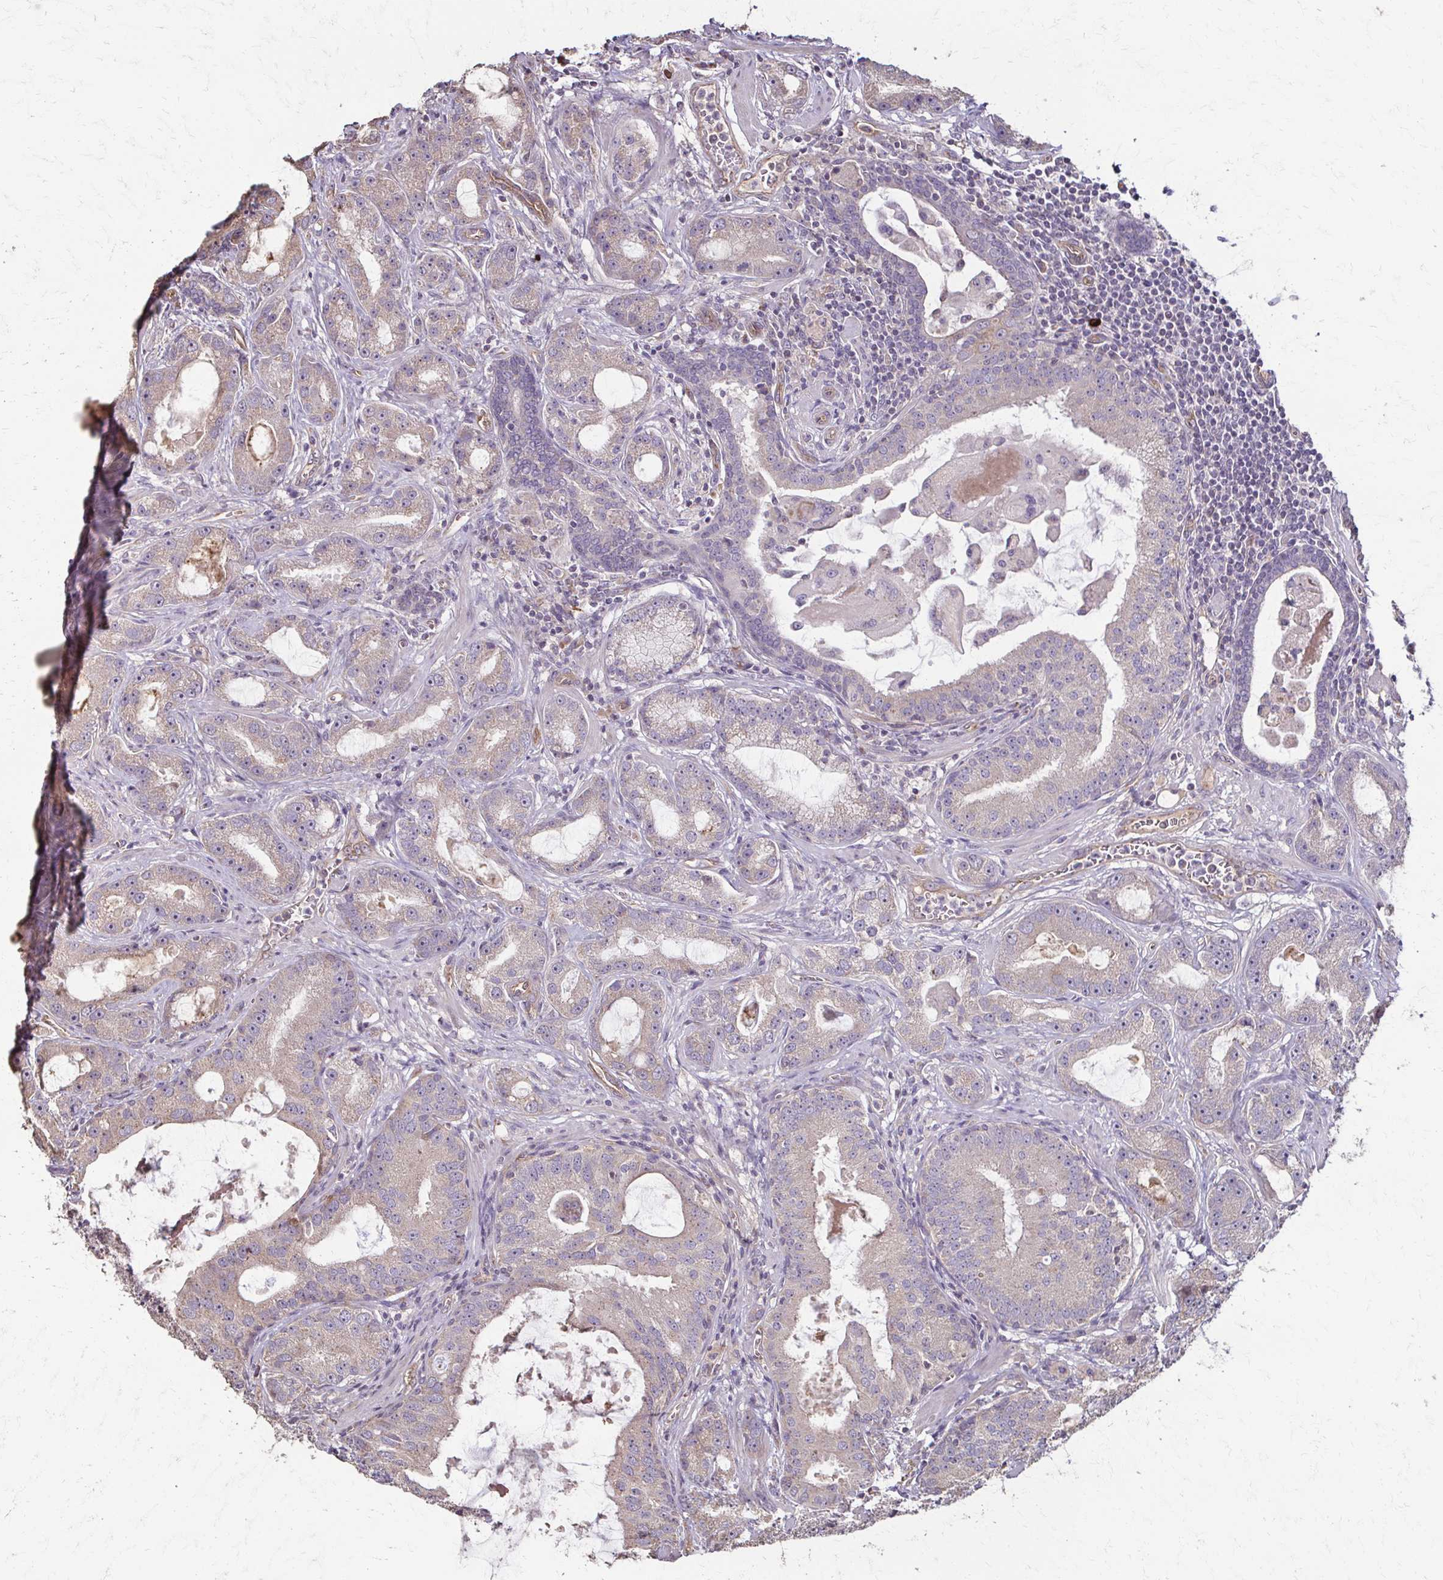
{"staining": {"intensity": "weak", "quantity": ">75%", "location": "cytoplasmic/membranous"}, "tissue": "prostate cancer", "cell_type": "Tumor cells", "image_type": "cancer", "snomed": [{"axis": "morphology", "description": "Adenocarcinoma, High grade"}, {"axis": "topography", "description": "Prostate"}], "caption": "Immunohistochemistry (IHC) histopathology image of neoplastic tissue: prostate cancer stained using immunohistochemistry (IHC) demonstrates low levels of weak protein expression localized specifically in the cytoplasmic/membranous of tumor cells, appearing as a cytoplasmic/membranous brown color.", "gene": "IL18BP", "patient": {"sex": "male", "age": 65}}